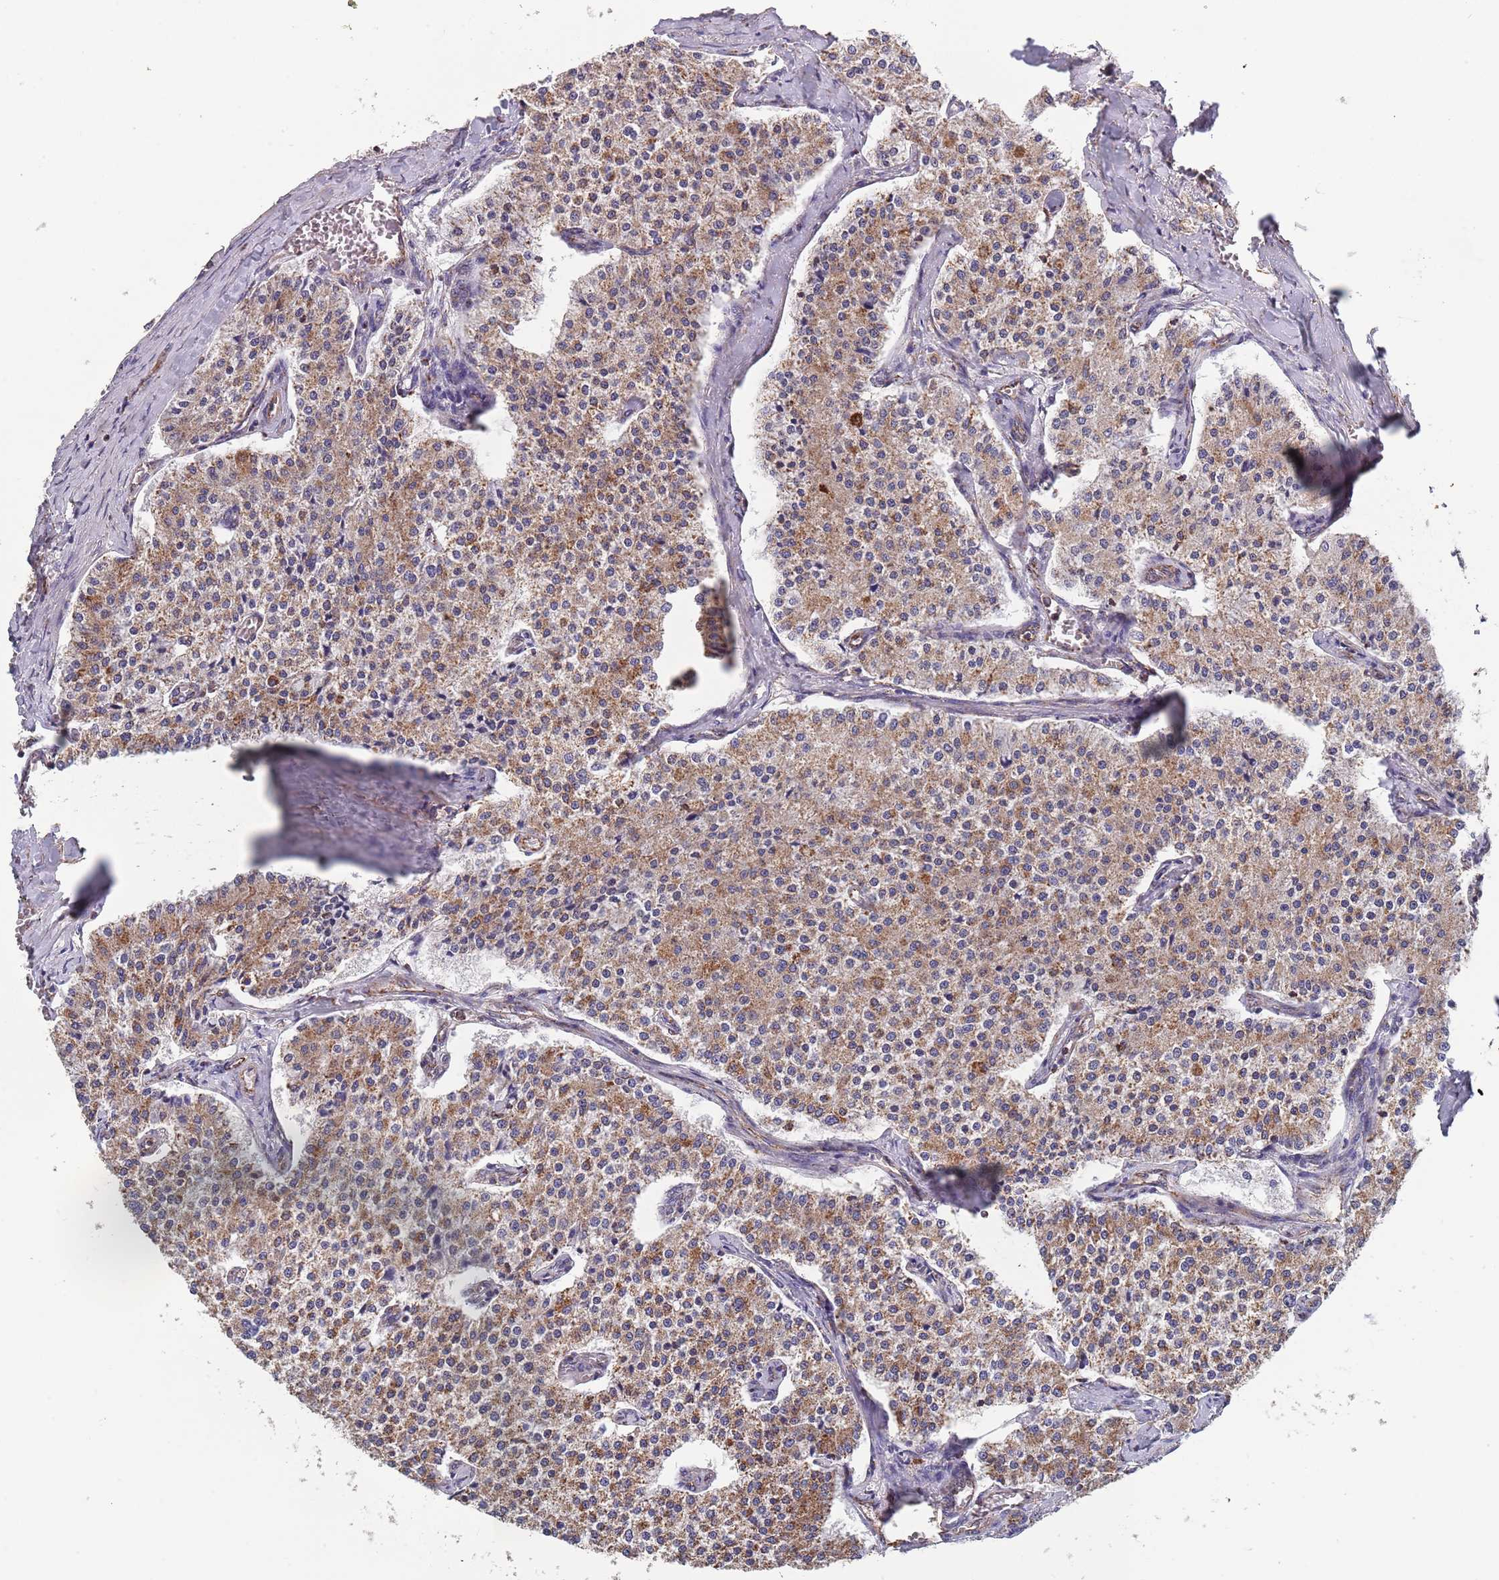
{"staining": {"intensity": "moderate", "quantity": ">75%", "location": "cytoplasmic/membranous"}, "tissue": "carcinoid", "cell_type": "Tumor cells", "image_type": "cancer", "snomed": [{"axis": "morphology", "description": "Carcinoid, malignant, NOS"}, {"axis": "topography", "description": "Colon"}], "caption": "Moderate cytoplasmic/membranous positivity is identified in about >75% of tumor cells in carcinoid.", "gene": "PGP", "patient": {"sex": "female", "age": 52}}